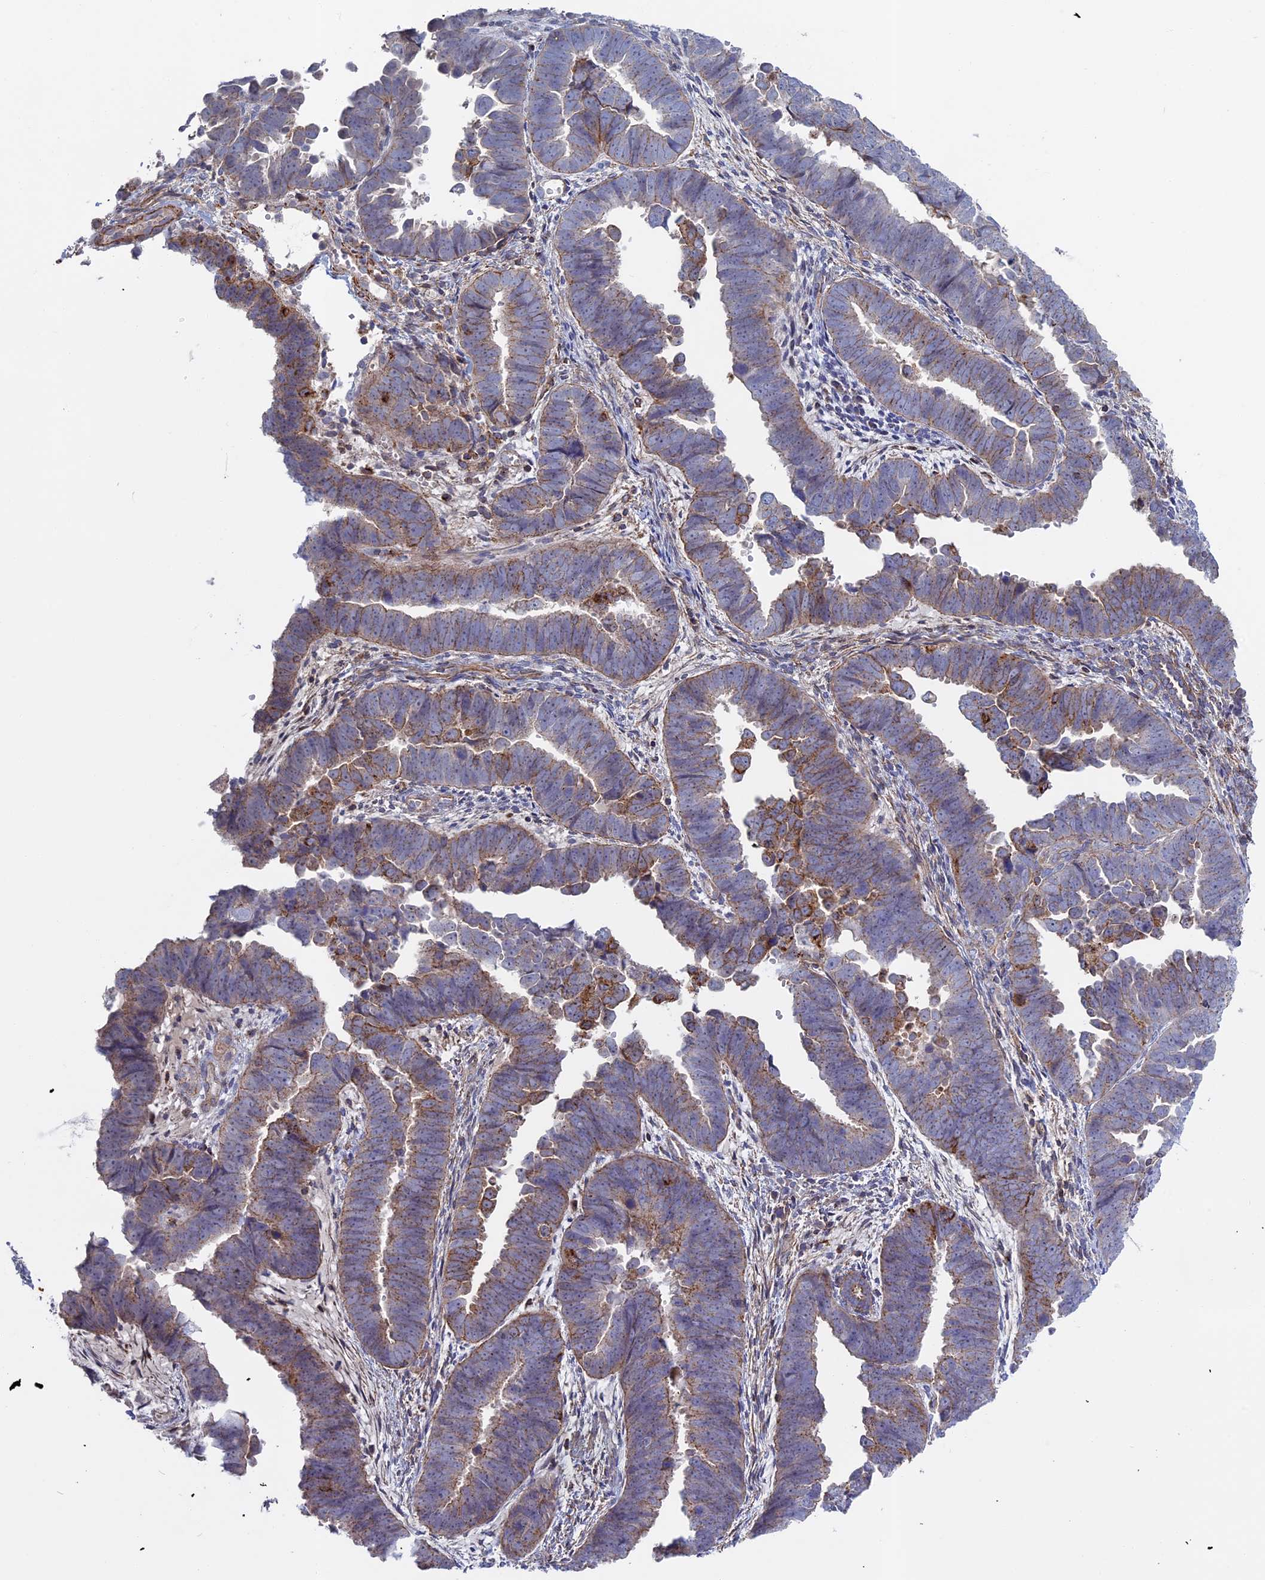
{"staining": {"intensity": "weak", "quantity": "<25%", "location": "cytoplasmic/membranous"}, "tissue": "endometrial cancer", "cell_type": "Tumor cells", "image_type": "cancer", "snomed": [{"axis": "morphology", "description": "Adenocarcinoma, NOS"}, {"axis": "topography", "description": "Endometrium"}], "caption": "IHC of human adenocarcinoma (endometrial) reveals no expression in tumor cells.", "gene": "LYPD5", "patient": {"sex": "female", "age": 75}}